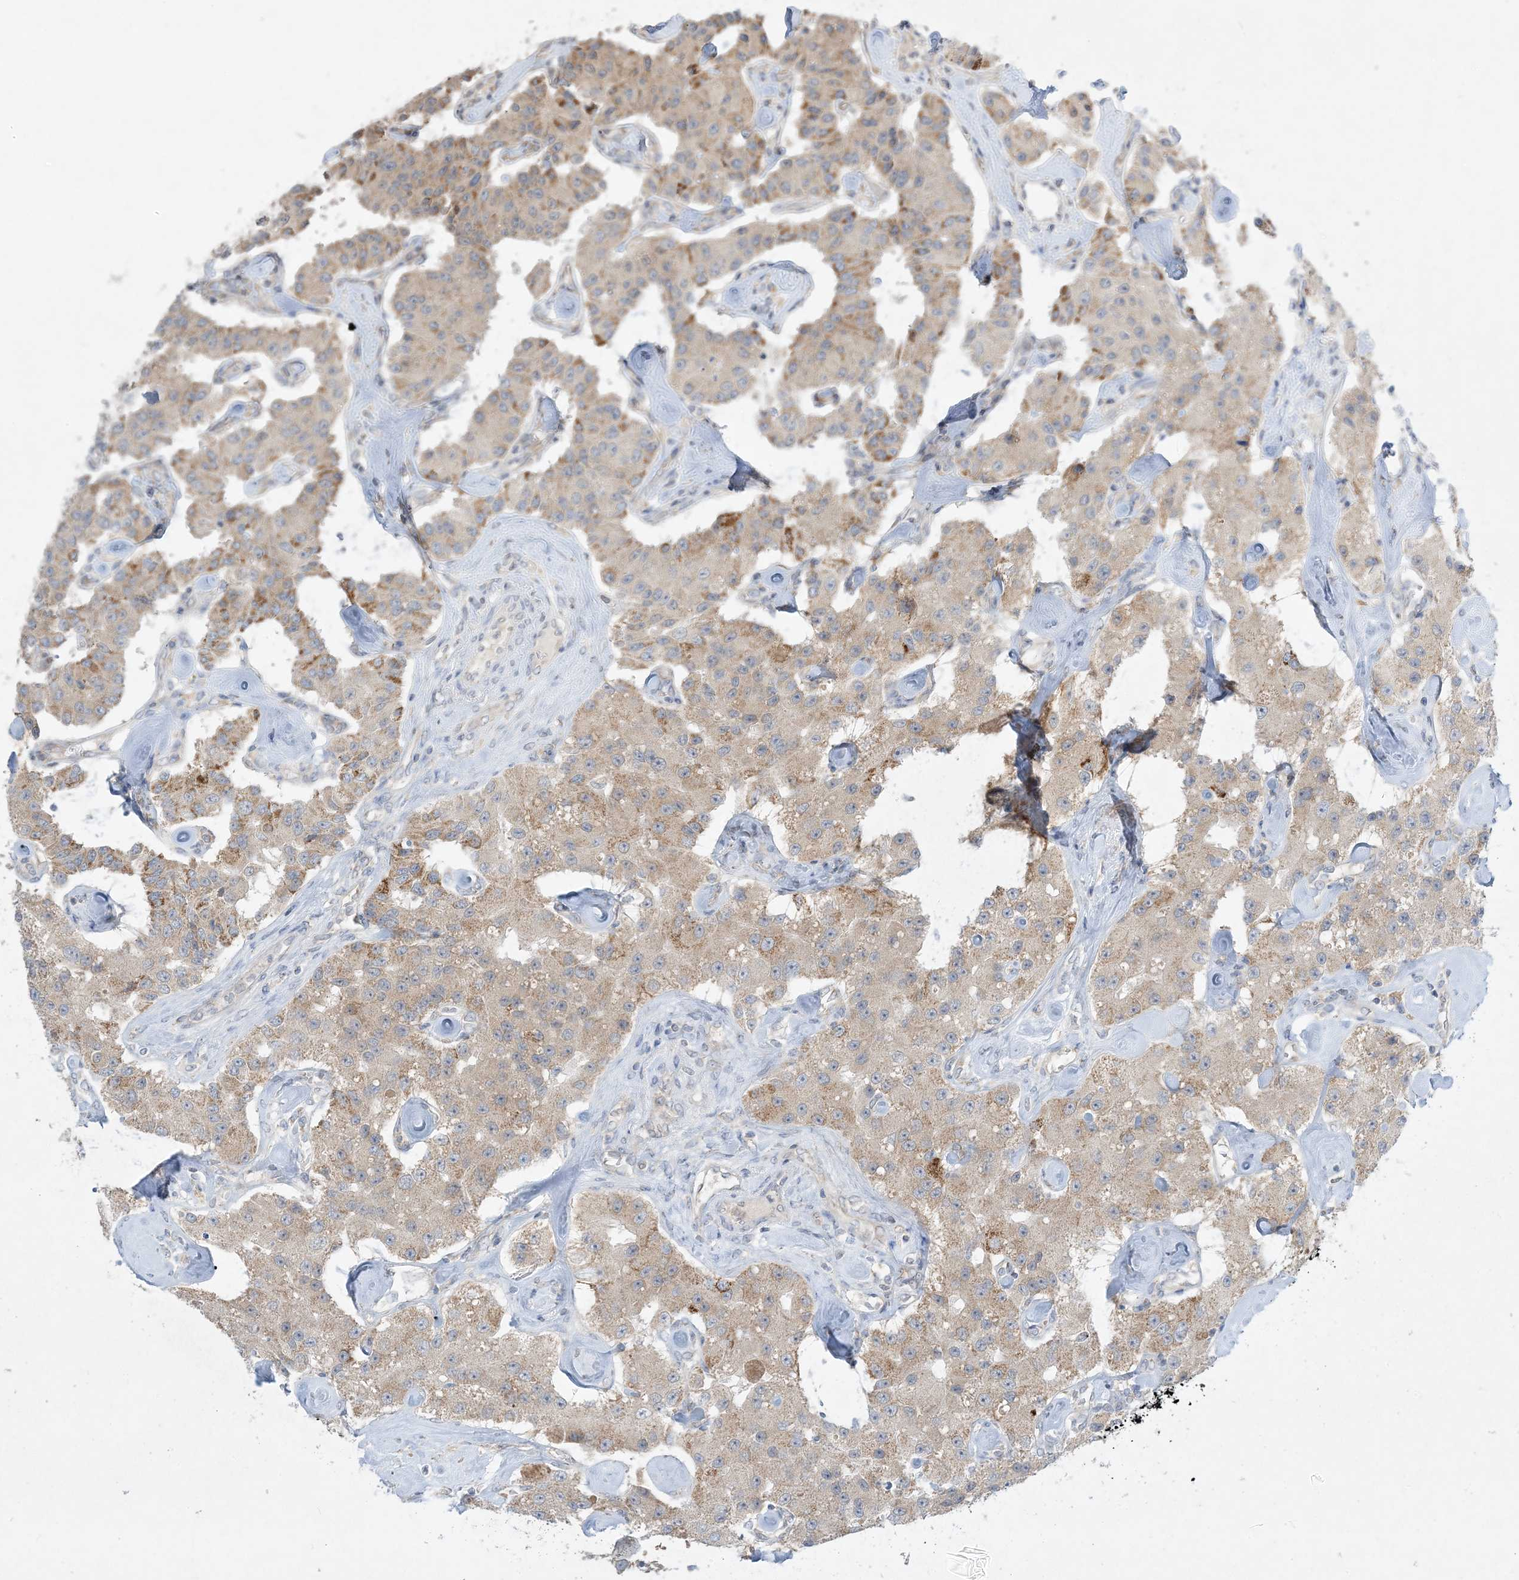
{"staining": {"intensity": "moderate", "quantity": "25%-75%", "location": "cytoplasmic/membranous"}, "tissue": "carcinoid", "cell_type": "Tumor cells", "image_type": "cancer", "snomed": [{"axis": "morphology", "description": "Carcinoid, malignant, NOS"}, {"axis": "topography", "description": "Pancreas"}], "caption": "This image demonstrates IHC staining of carcinoid, with medium moderate cytoplasmic/membranous positivity in approximately 25%-75% of tumor cells.", "gene": "RPP40", "patient": {"sex": "male", "age": 41}}